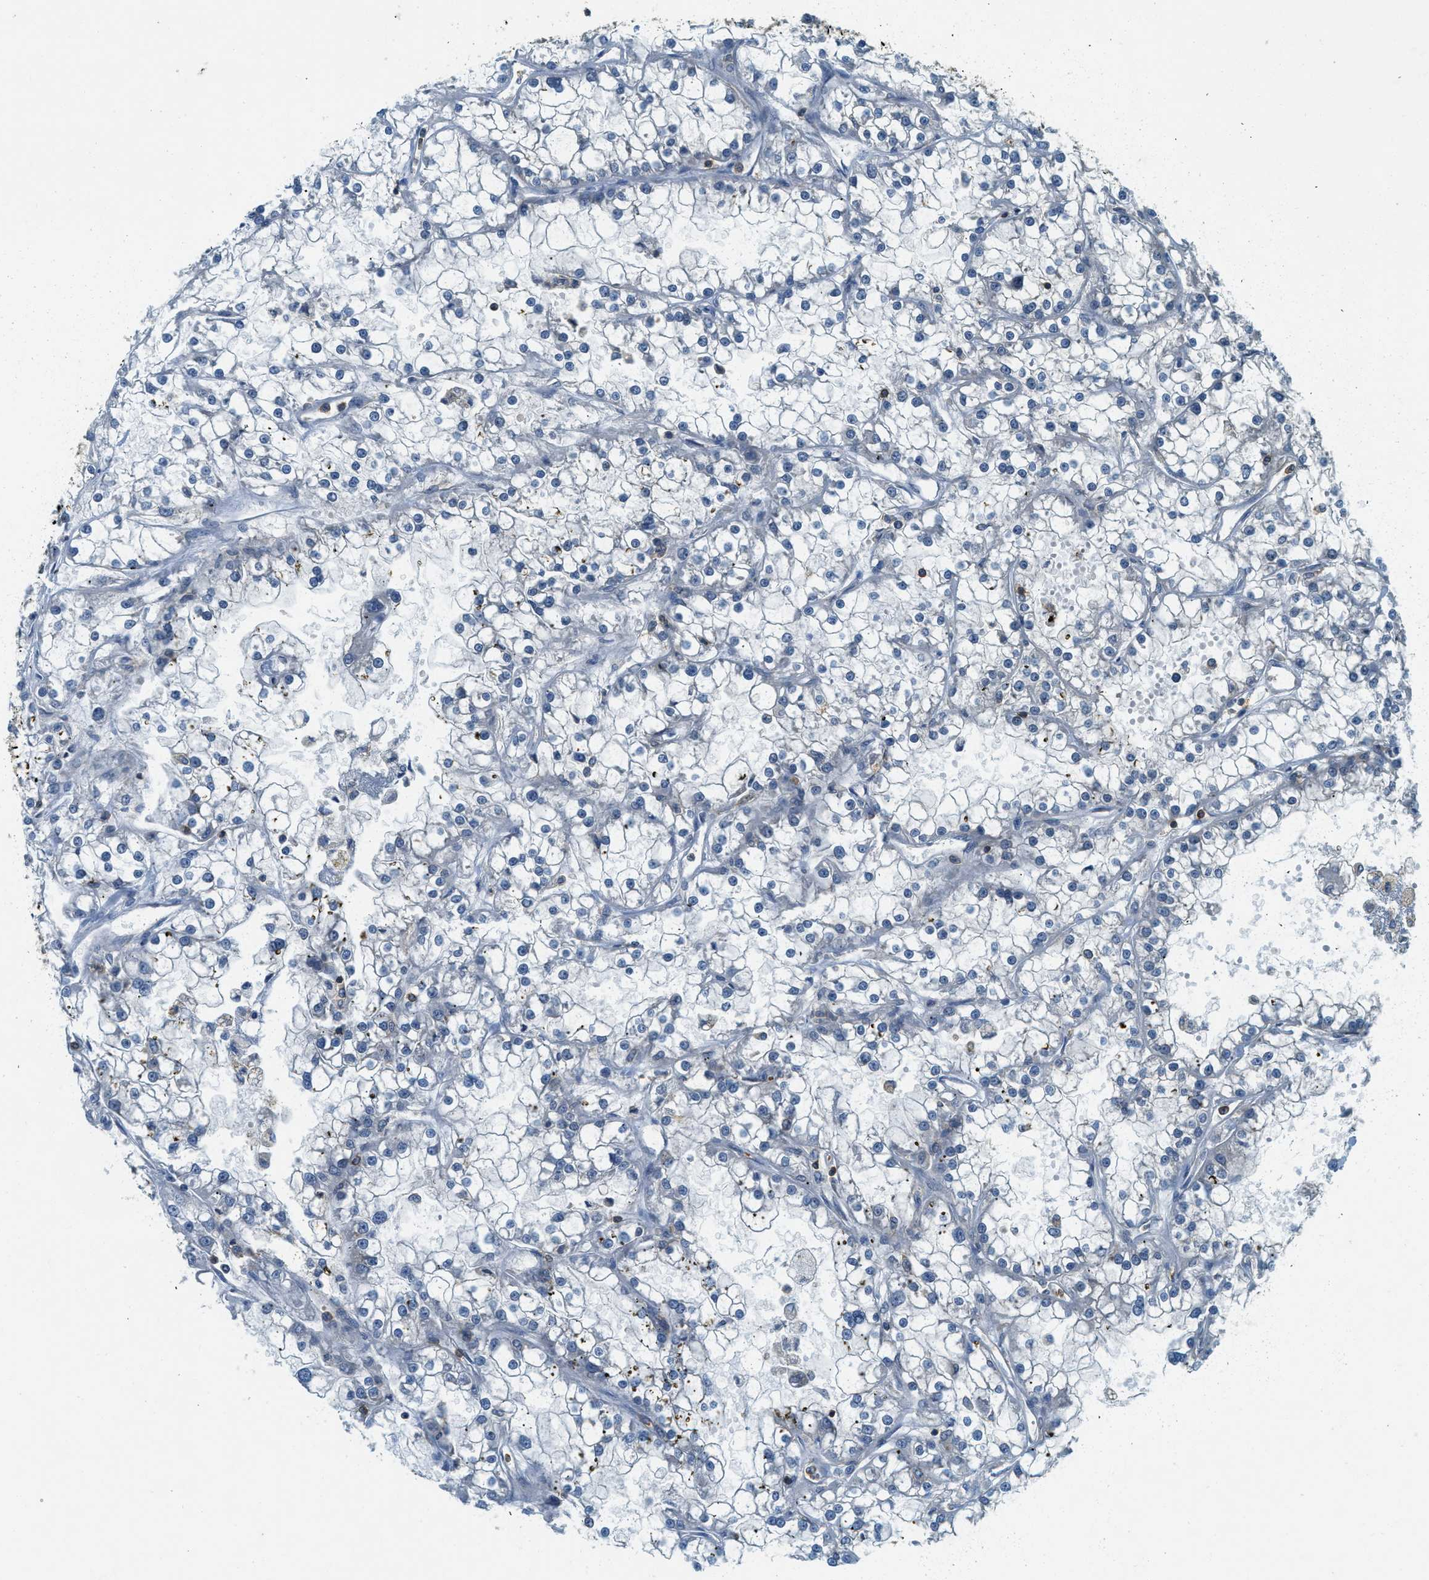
{"staining": {"intensity": "negative", "quantity": "none", "location": "none"}, "tissue": "renal cancer", "cell_type": "Tumor cells", "image_type": "cancer", "snomed": [{"axis": "morphology", "description": "Adenocarcinoma, NOS"}, {"axis": "topography", "description": "Kidney"}], "caption": "There is no significant staining in tumor cells of renal adenocarcinoma.", "gene": "GMPPB", "patient": {"sex": "female", "age": 52}}